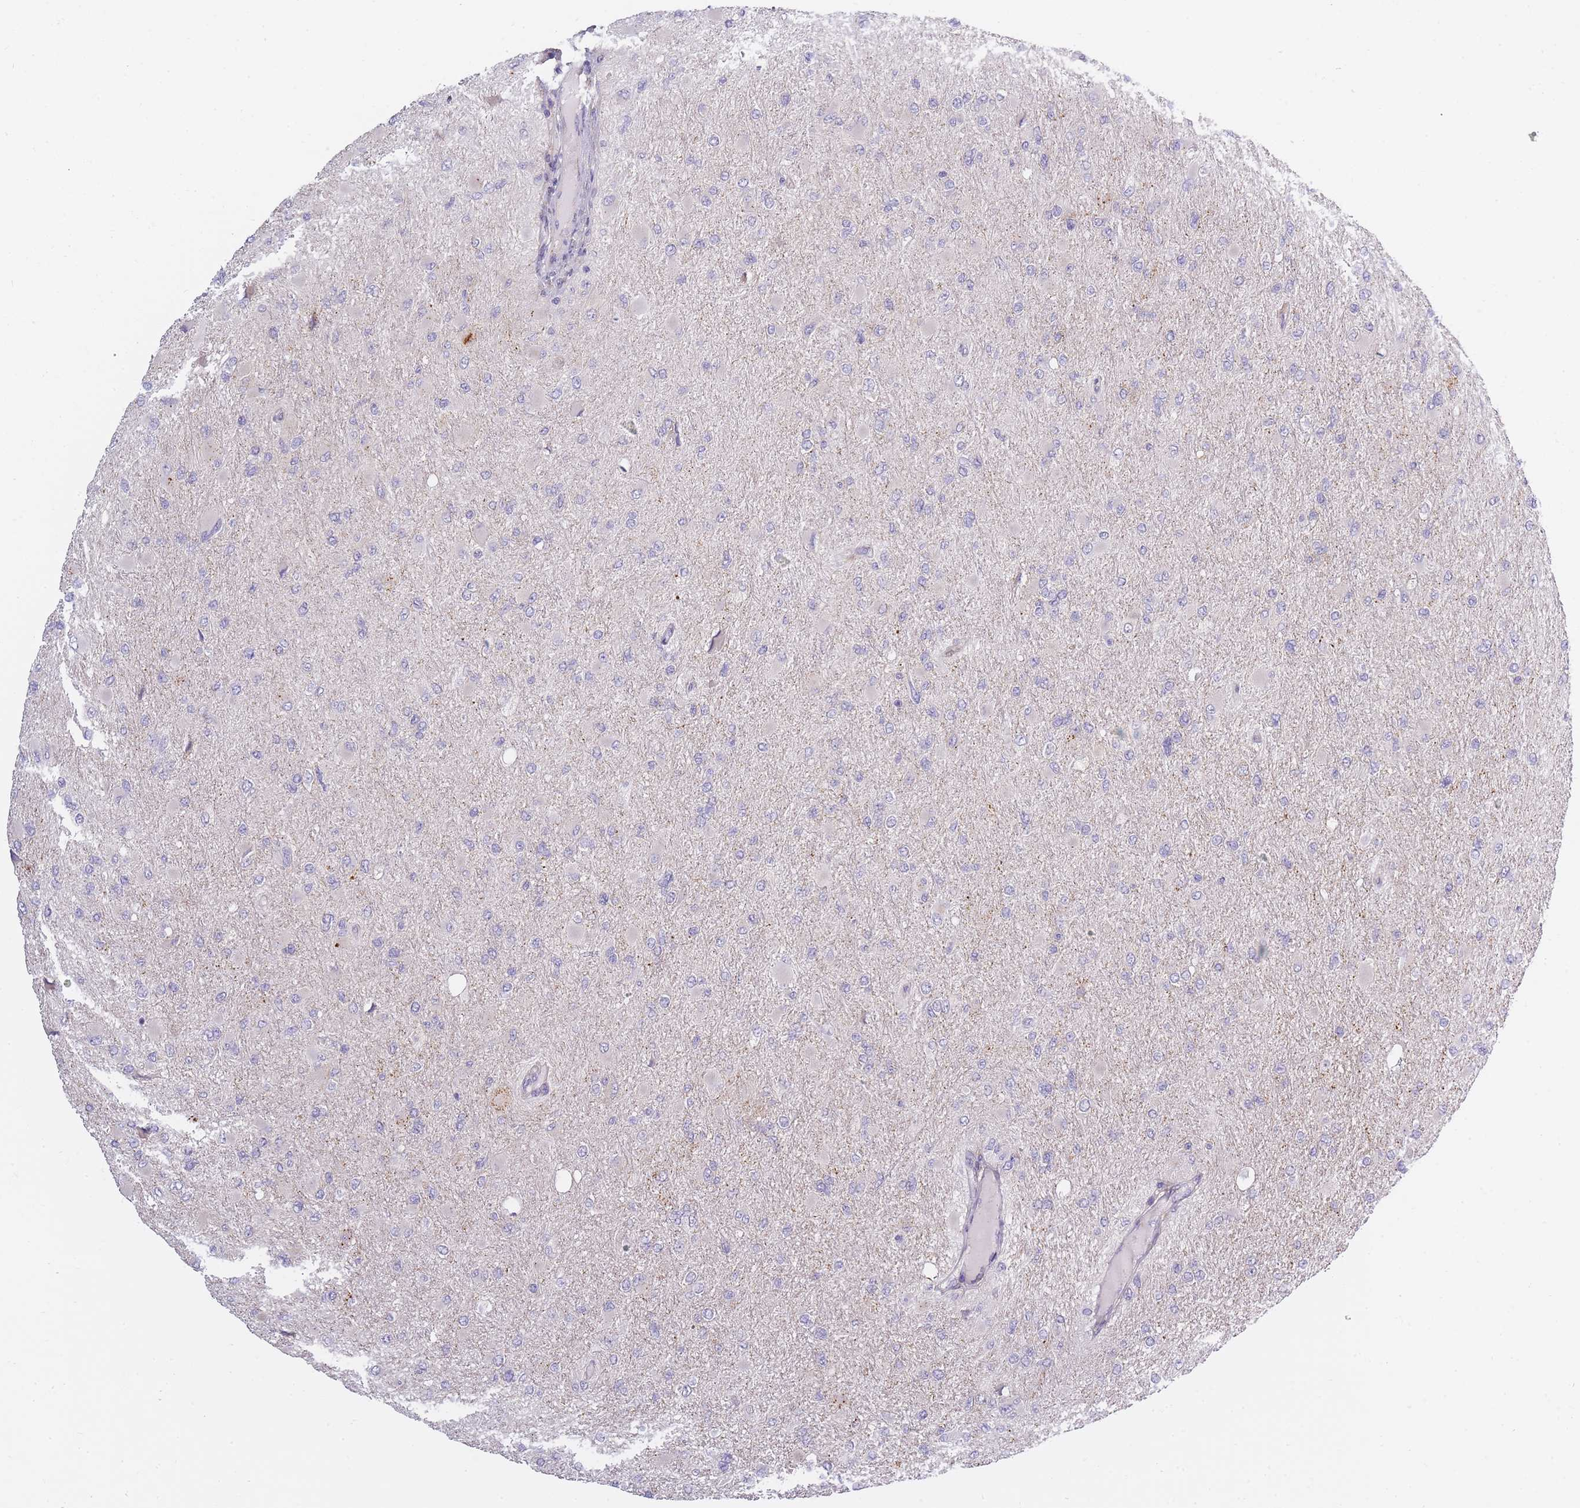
{"staining": {"intensity": "negative", "quantity": "none", "location": "none"}, "tissue": "glioma", "cell_type": "Tumor cells", "image_type": "cancer", "snomed": [{"axis": "morphology", "description": "Glioma, malignant, High grade"}, {"axis": "topography", "description": "Cerebral cortex"}], "caption": "A micrograph of glioma stained for a protein displays no brown staining in tumor cells.", "gene": "AP3M2", "patient": {"sex": "female", "age": 36}}